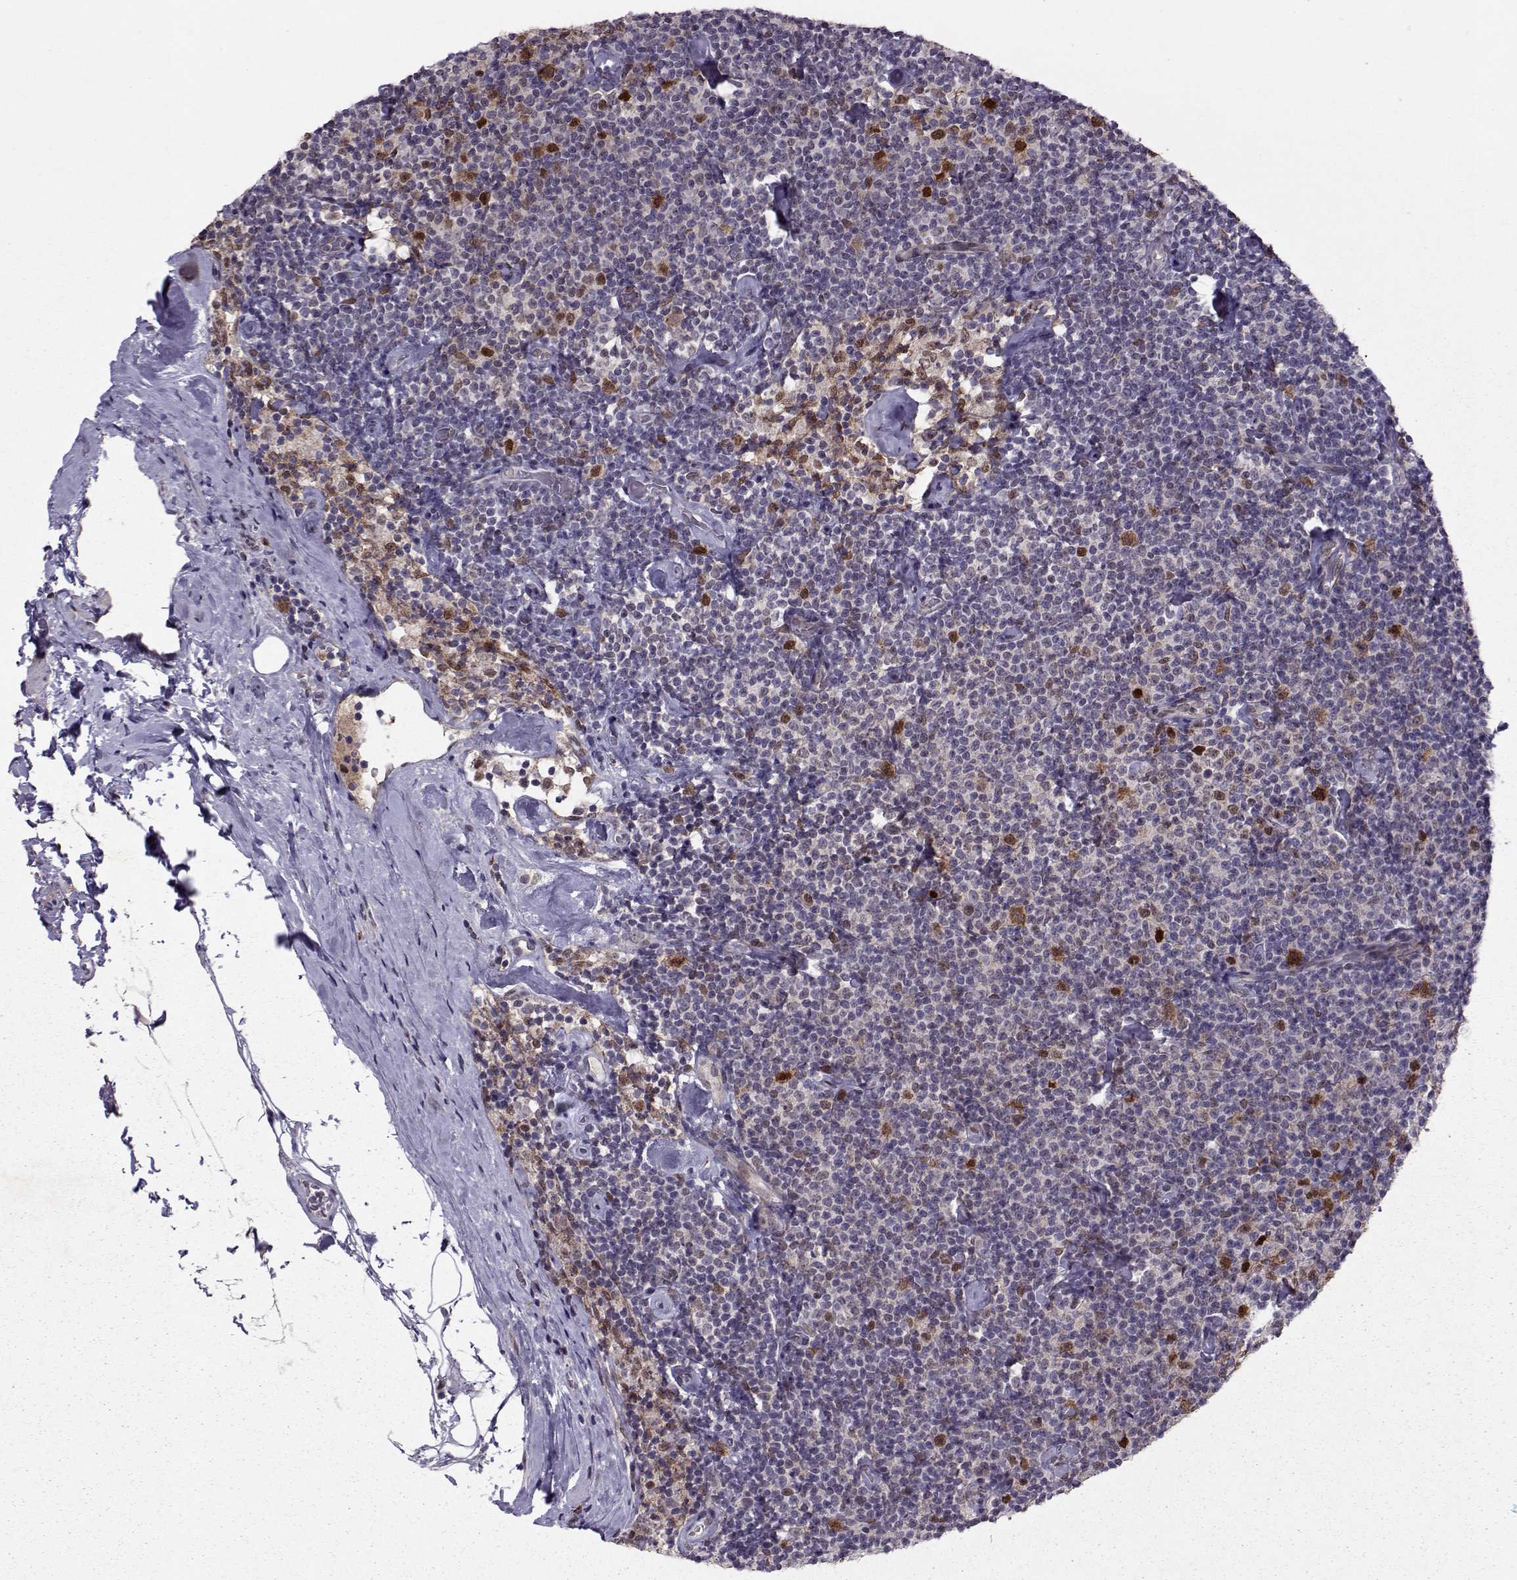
{"staining": {"intensity": "negative", "quantity": "none", "location": "none"}, "tissue": "lymphoma", "cell_type": "Tumor cells", "image_type": "cancer", "snomed": [{"axis": "morphology", "description": "Malignant lymphoma, non-Hodgkin's type, Low grade"}, {"axis": "topography", "description": "Lymph node"}], "caption": "The micrograph demonstrates no staining of tumor cells in lymphoma.", "gene": "CDK4", "patient": {"sex": "male", "age": 81}}